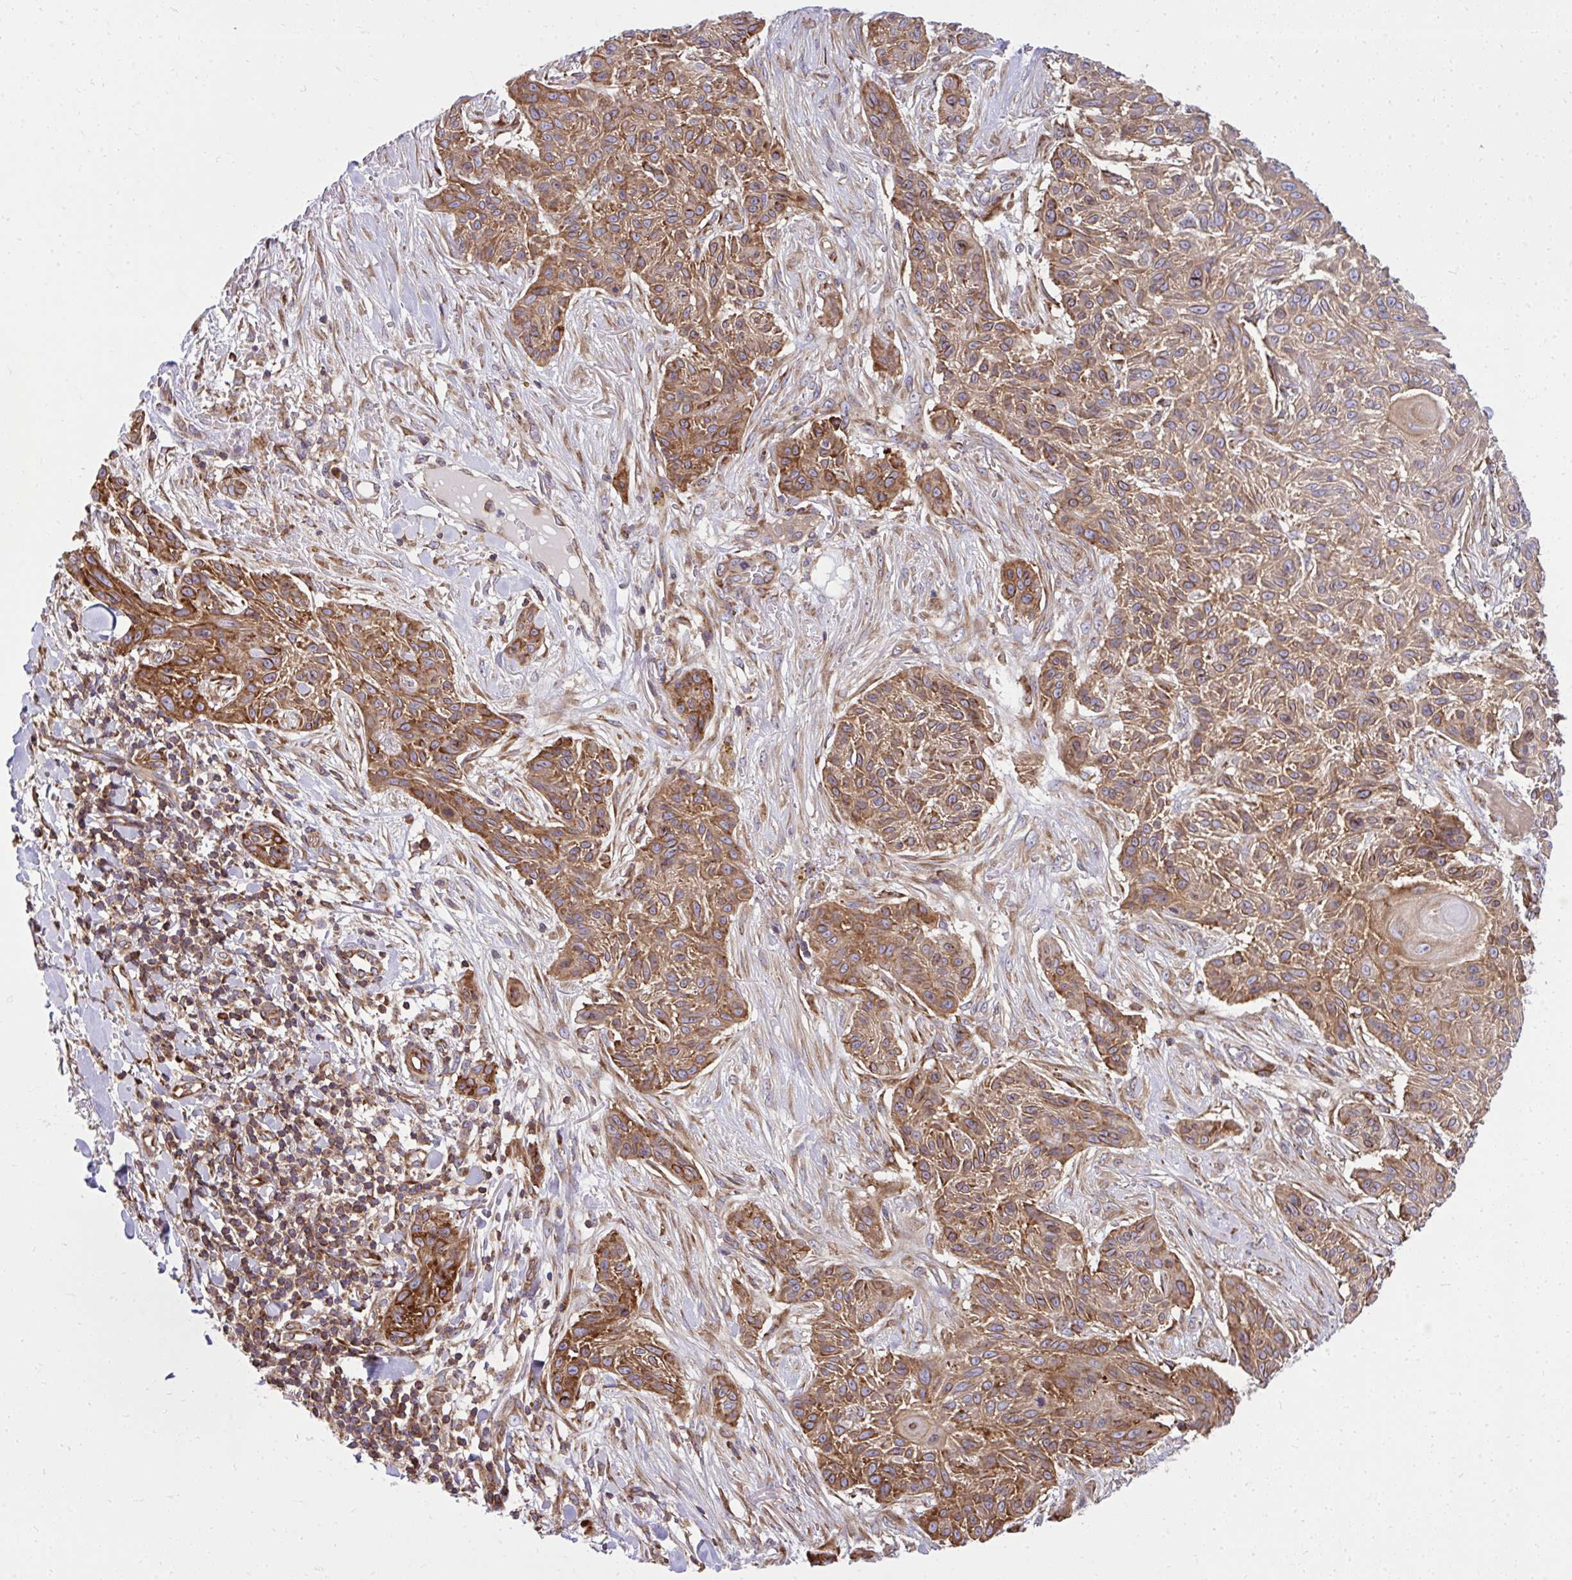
{"staining": {"intensity": "moderate", "quantity": ">75%", "location": "cytoplasmic/membranous"}, "tissue": "skin cancer", "cell_type": "Tumor cells", "image_type": "cancer", "snomed": [{"axis": "morphology", "description": "Squamous cell carcinoma, NOS"}, {"axis": "topography", "description": "Skin"}], "caption": "Immunohistochemical staining of squamous cell carcinoma (skin) displays medium levels of moderate cytoplasmic/membranous positivity in approximately >75% of tumor cells. Nuclei are stained in blue.", "gene": "NMNAT3", "patient": {"sex": "male", "age": 86}}